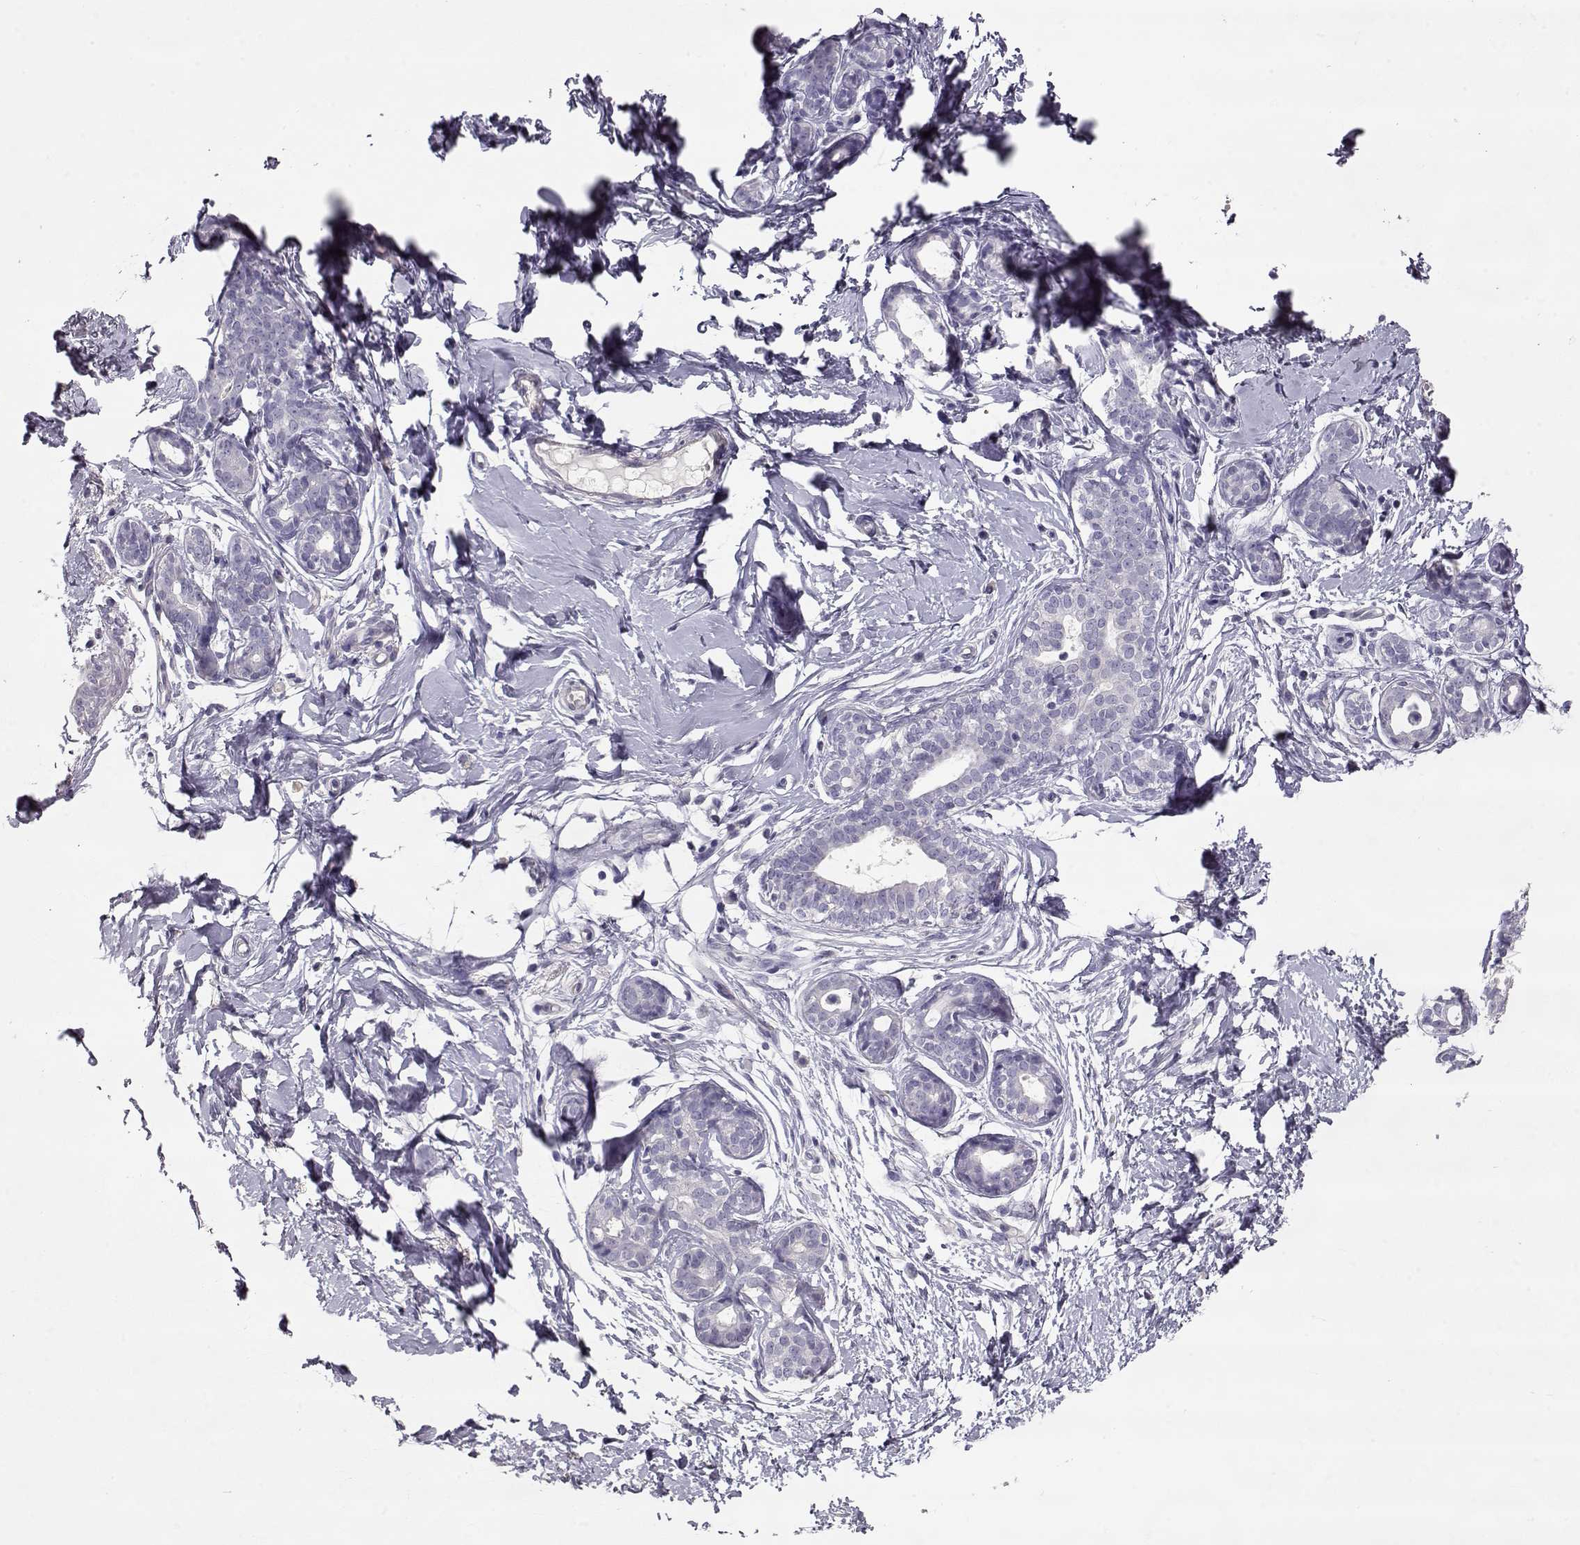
{"staining": {"intensity": "negative", "quantity": "none", "location": "none"}, "tissue": "breast", "cell_type": "Adipocytes", "image_type": "normal", "snomed": [{"axis": "morphology", "description": "Normal tissue, NOS"}, {"axis": "topography", "description": "Breast"}], "caption": "Breast stained for a protein using immunohistochemistry demonstrates no expression adipocytes.", "gene": "SLC18A1", "patient": {"sex": "female", "age": 37}}